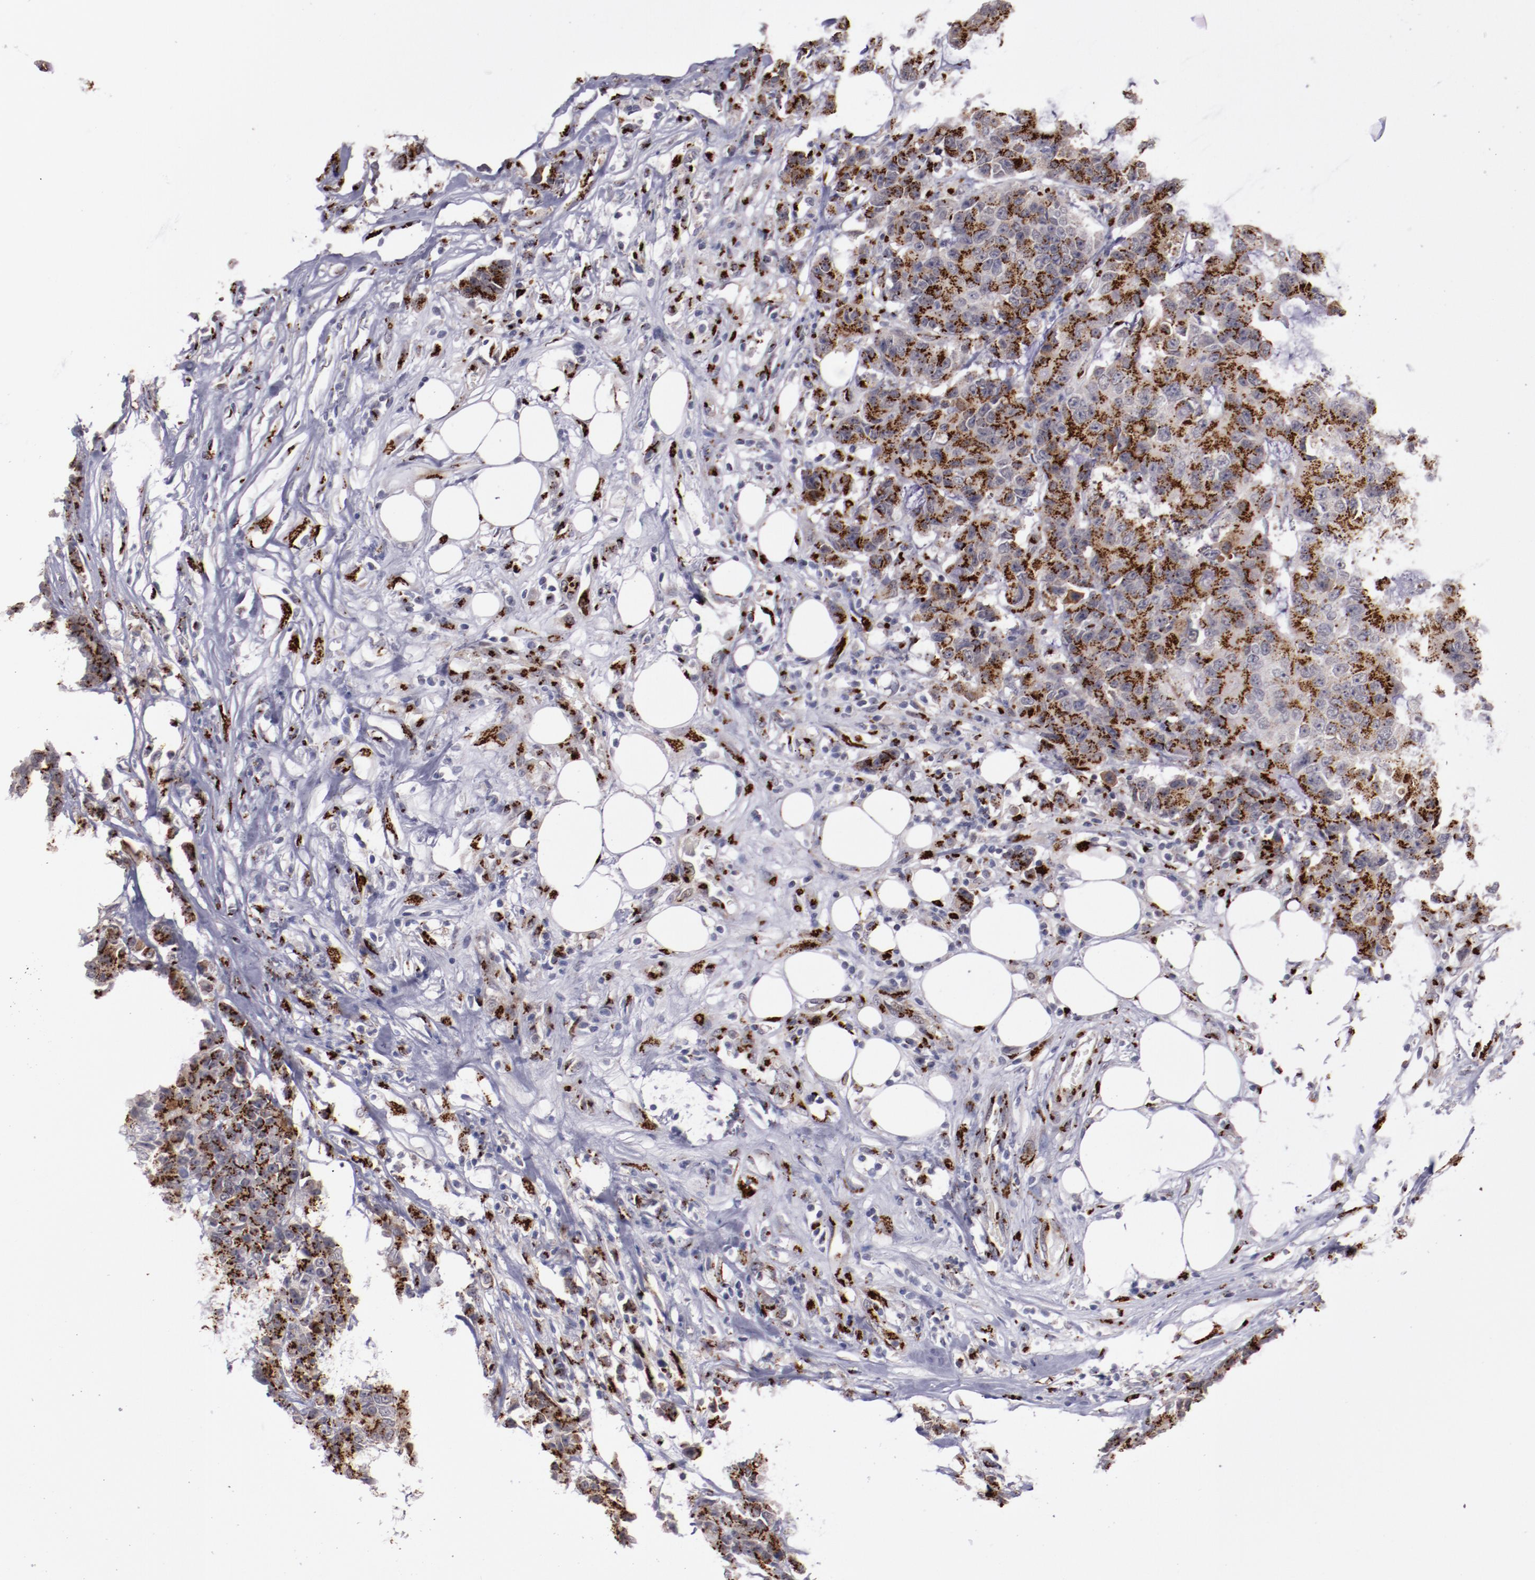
{"staining": {"intensity": "strong", "quantity": ">75%", "location": "cytoplasmic/membranous"}, "tissue": "colorectal cancer", "cell_type": "Tumor cells", "image_type": "cancer", "snomed": [{"axis": "morphology", "description": "Adenocarcinoma, NOS"}, {"axis": "topography", "description": "Colon"}], "caption": "A brown stain shows strong cytoplasmic/membranous staining of a protein in colorectal adenocarcinoma tumor cells.", "gene": "GOLIM4", "patient": {"sex": "female", "age": 86}}